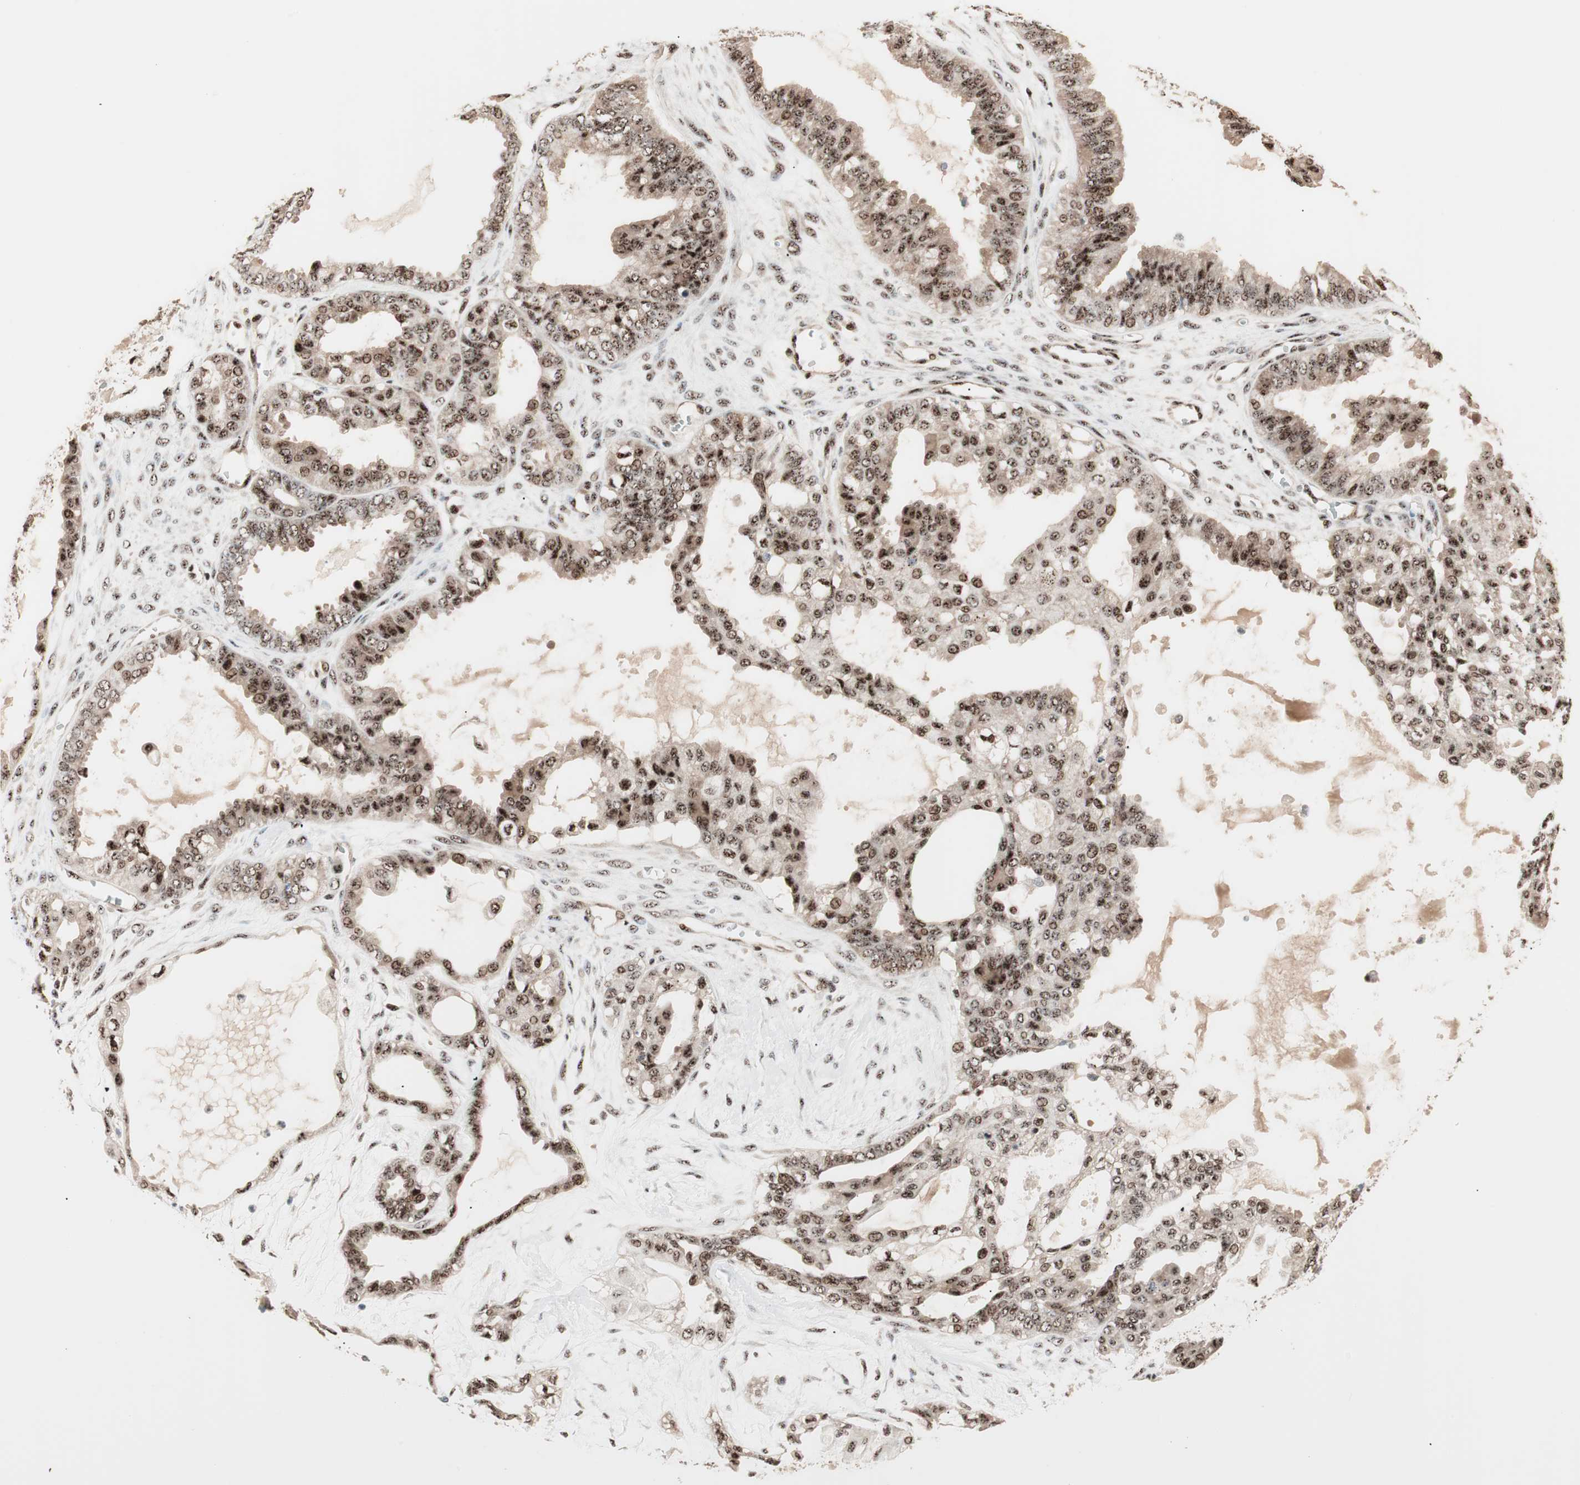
{"staining": {"intensity": "strong", "quantity": ">75%", "location": "nuclear"}, "tissue": "ovarian cancer", "cell_type": "Tumor cells", "image_type": "cancer", "snomed": [{"axis": "morphology", "description": "Carcinoma, NOS"}, {"axis": "morphology", "description": "Carcinoma, endometroid"}, {"axis": "topography", "description": "Ovary"}], "caption": "About >75% of tumor cells in human ovarian cancer (endometroid carcinoma) exhibit strong nuclear protein staining as visualized by brown immunohistochemical staining.", "gene": "NR5A2", "patient": {"sex": "female", "age": 50}}